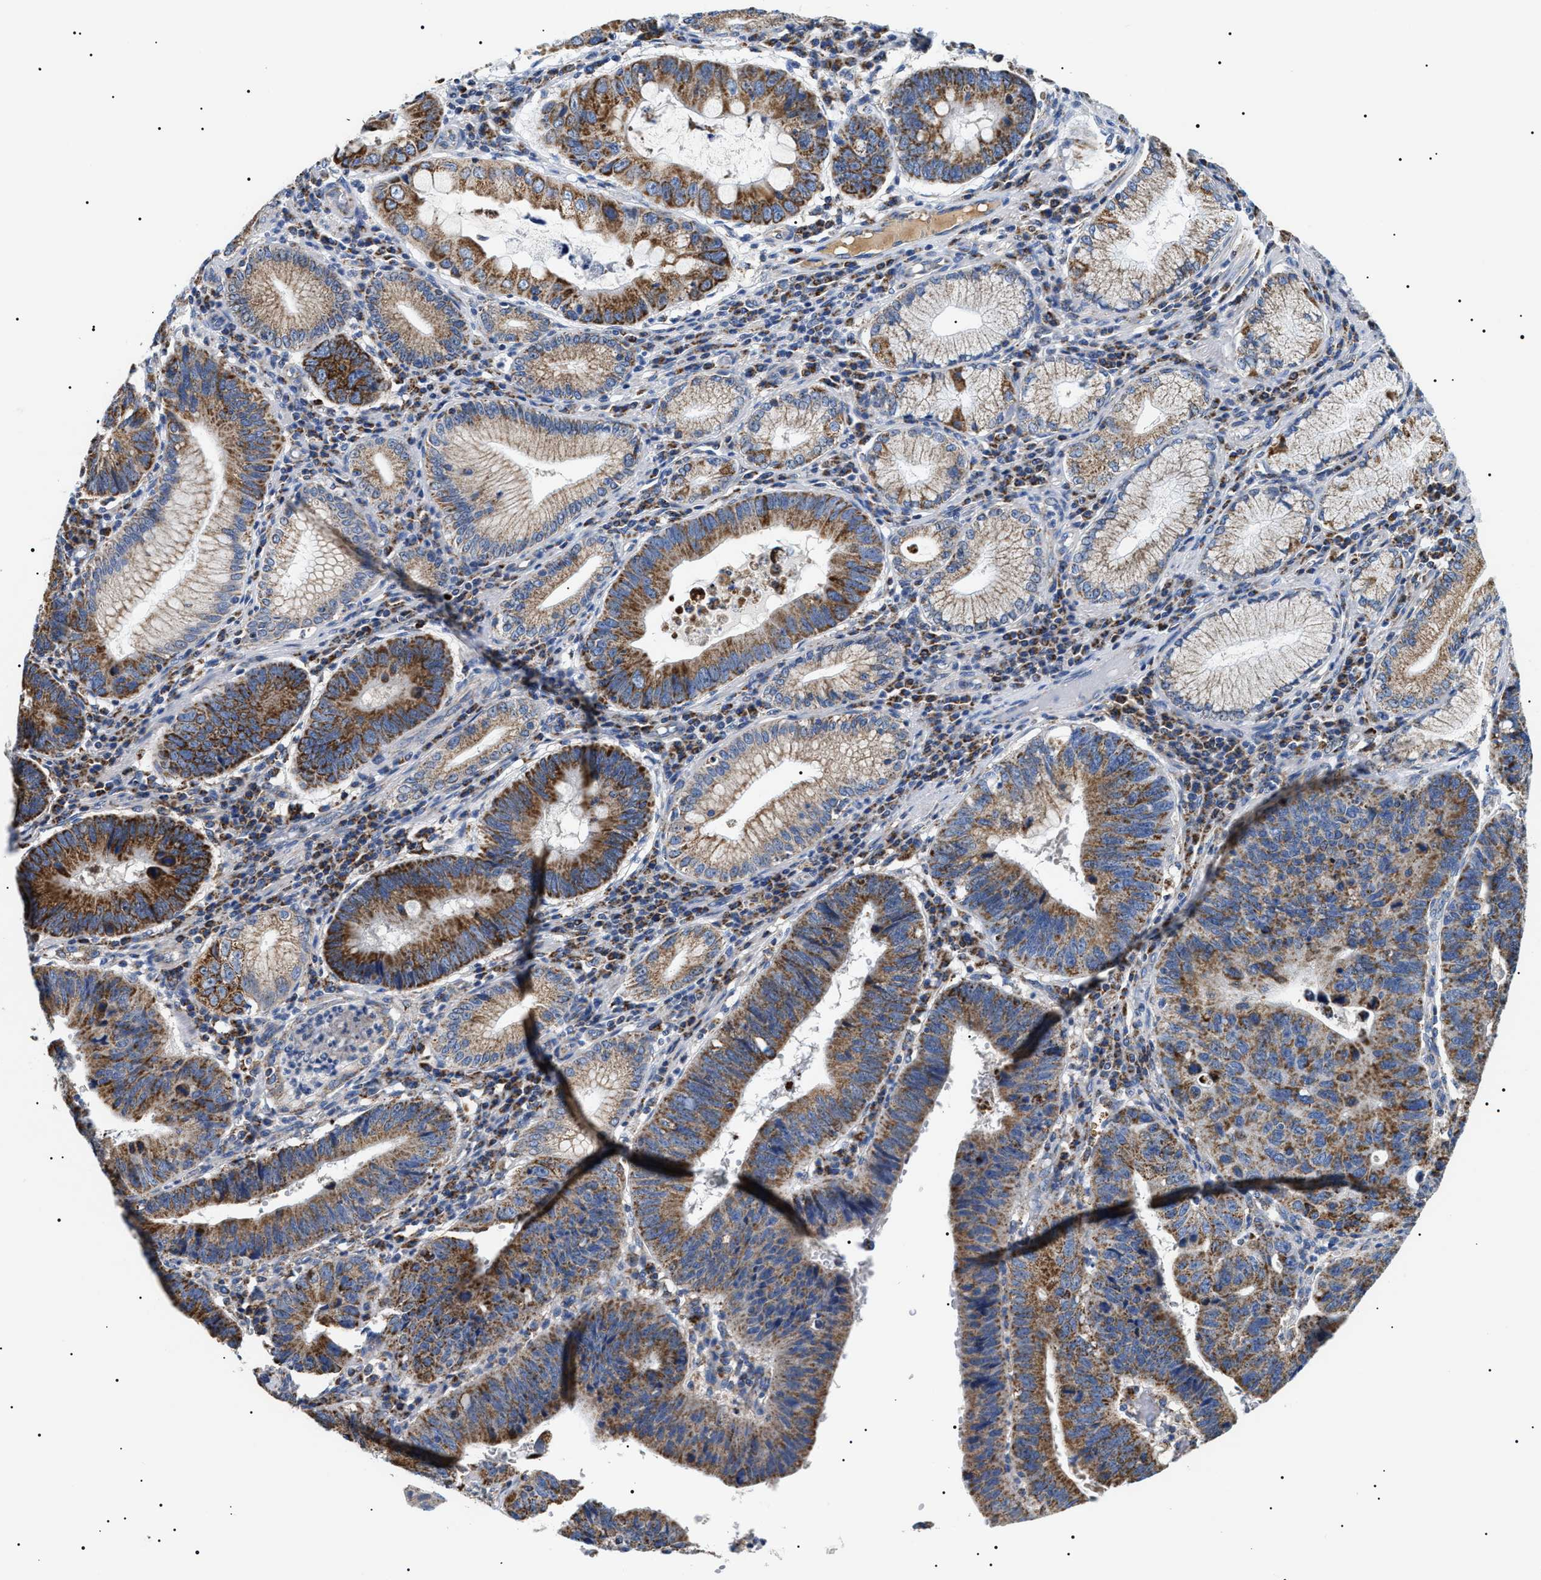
{"staining": {"intensity": "strong", "quantity": ">75%", "location": "cytoplasmic/membranous"}, "tissue": "stomach cancer", "cell_type": "Tumor cells", "image_type": "cancer", "snomed": [{"axis": "morphology", "description": "Adenocarcinoma, NOS"}, {"axis": "topography", "description": "Stomach"}], "caption": "Protein expression analysis of stomach cancer (adenocarcinoma) displays strong cytoplasmic/membranous positivity in about >75% of tumor cells.", "gene": "OXSM", "patient": {"sex": "male", "age": 59}}